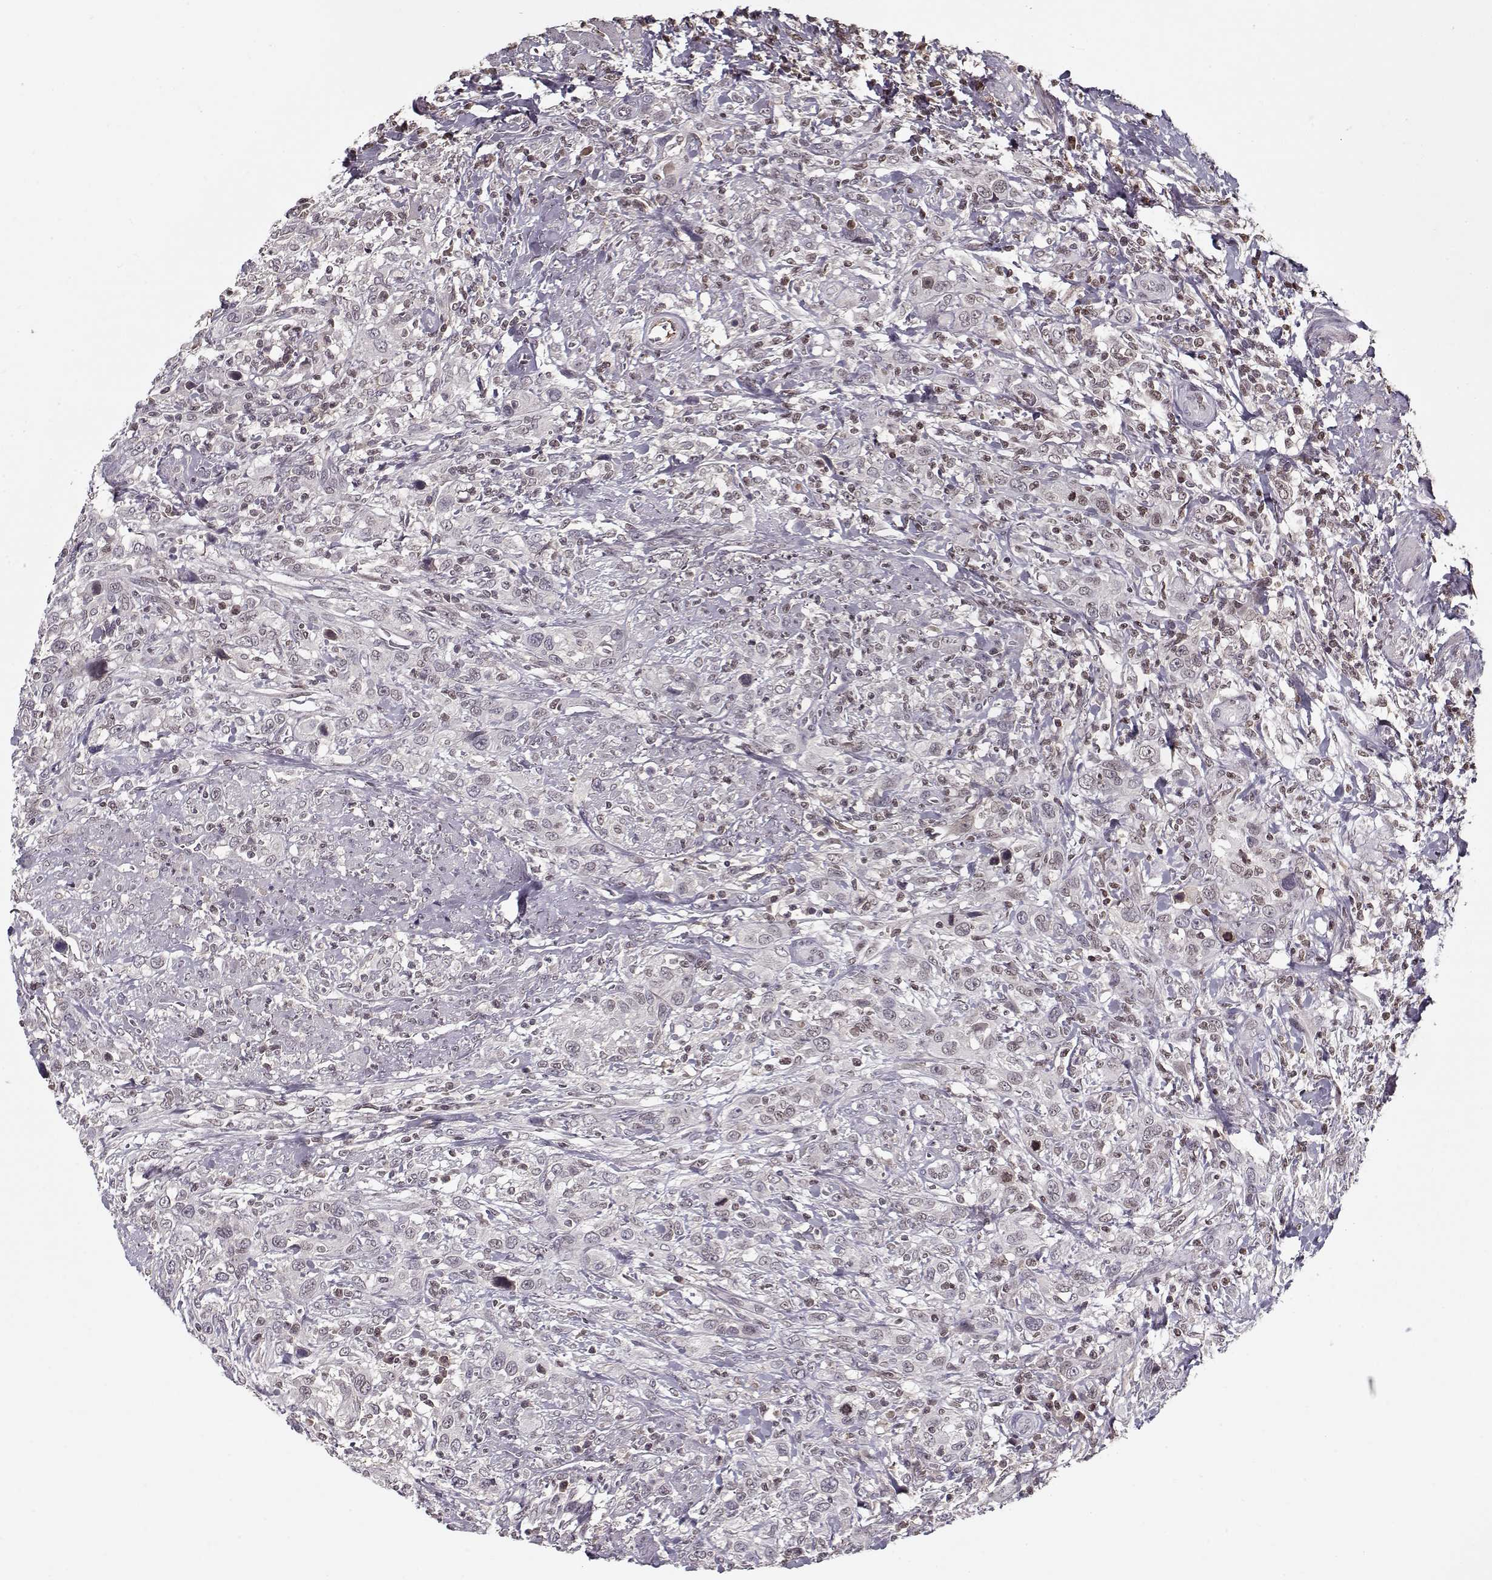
{"staining": {"intensity": "negative", "quantity": "none", "location": "none"}, "tissue": "urothelial cancer", "cell_type": "Tumor cells", "image_type": "cancer", "snomed": [{"axis": "morphology", "description": "Urothelial carcinoma, NOS"}, {"axis": "morphology", "description": "Urothelial carcinoma, High grade"}, {"axis": "topography", "description": "Urinary bladder"}], "caption": "This is an immunohistochemistry (IHC) image of urothelial cancer. There is no staining in tumor cells.", "gene": "AFM", "patient": {"sex": "female", "age": 64}}